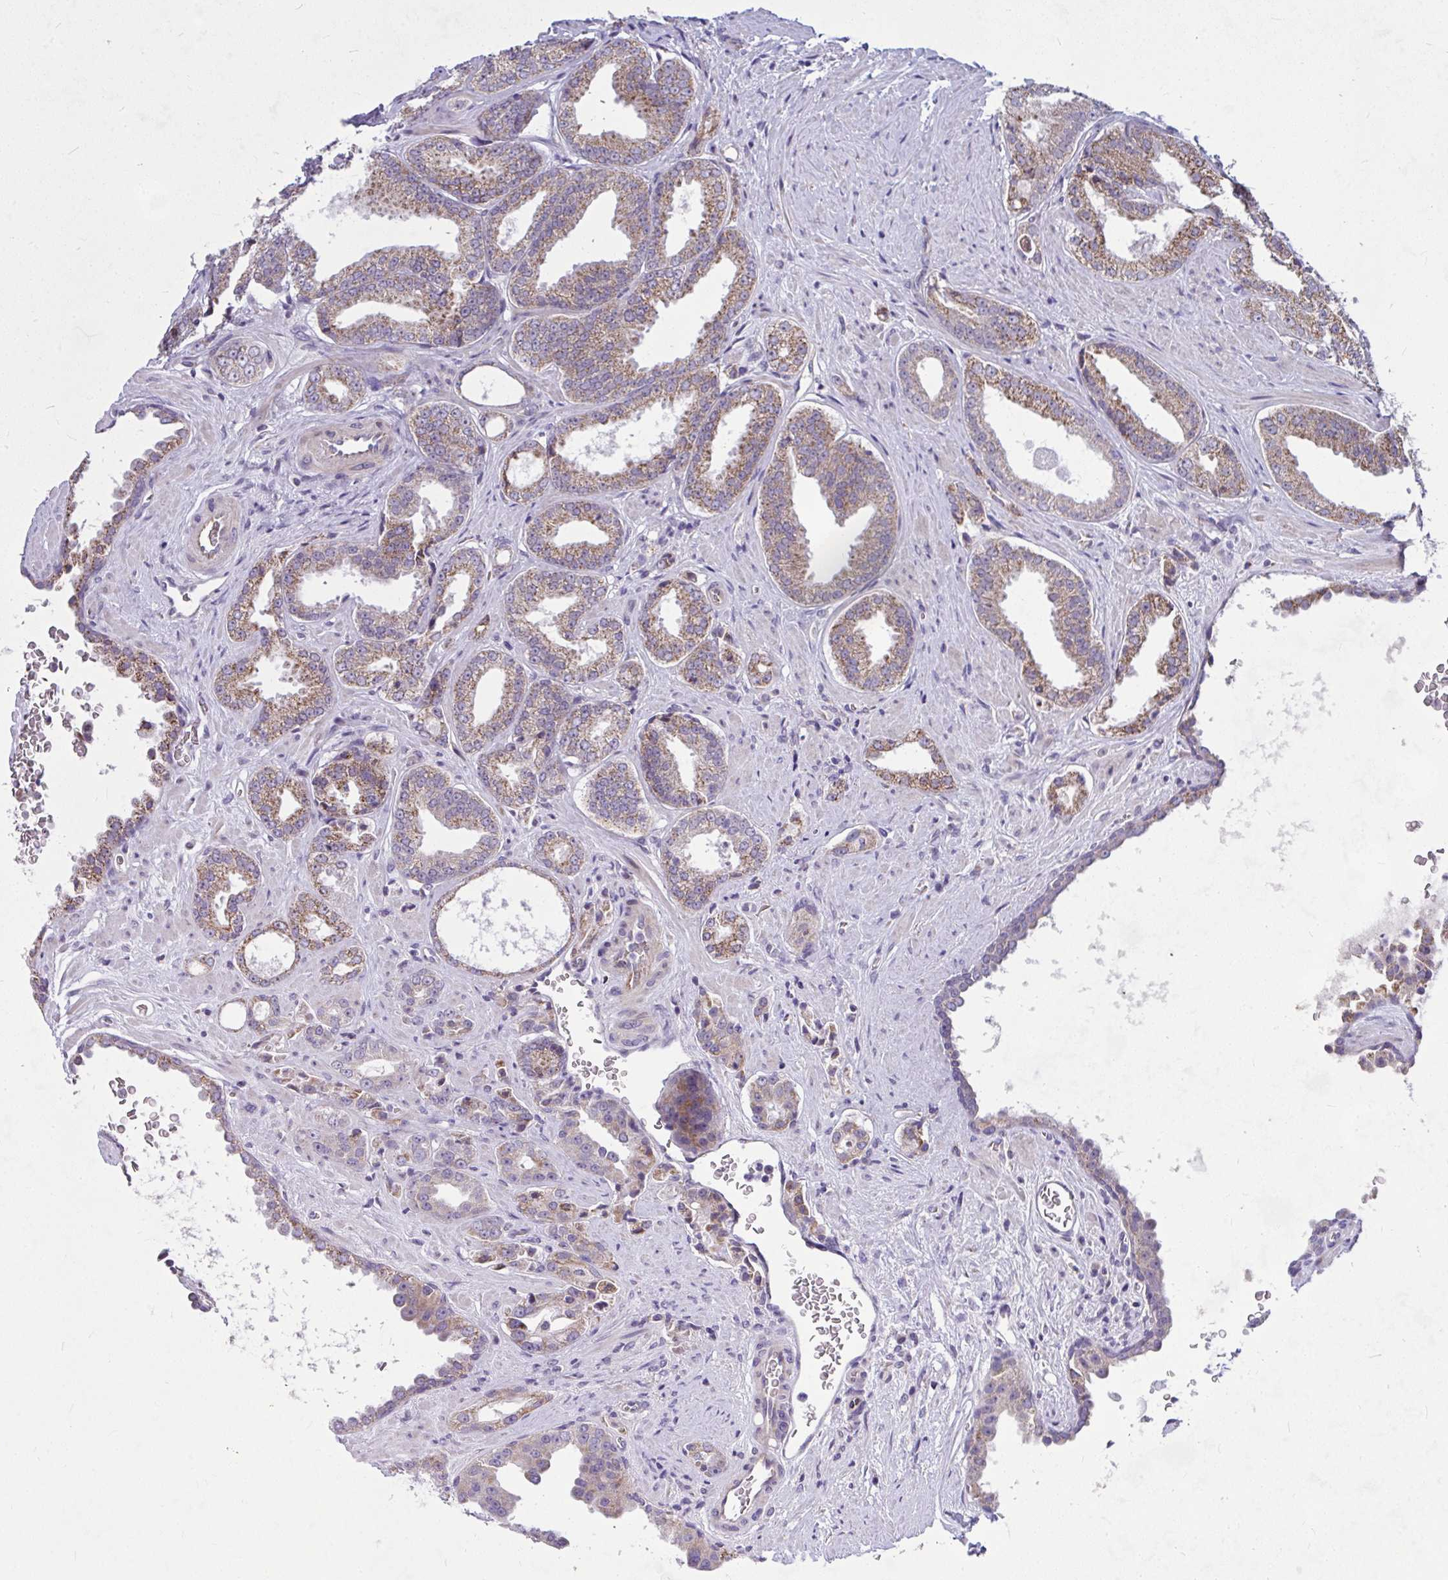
{"staining": {"intensity": "moderate", "quantity": ">75%", "location": "cytoplasmic/membranous"}, "tissue": "prostate cancer", "cell_type": "Tumor cells", "image_type": "cancer", "snomed": [{"axis": "morphology", "description": "Adenocarcinoma, Low grade"}, {"axis": "topography", "description": "Prostate"}], "caption": "The image demonstrates staining of prostate cancer (low-grade adenocarcinoma), revealing moderate cytoplasmic/membranous protein expression (brown color) within tumor cells.", "gene": "CEP63", "patient": {"sex": "male", "age": 67}}